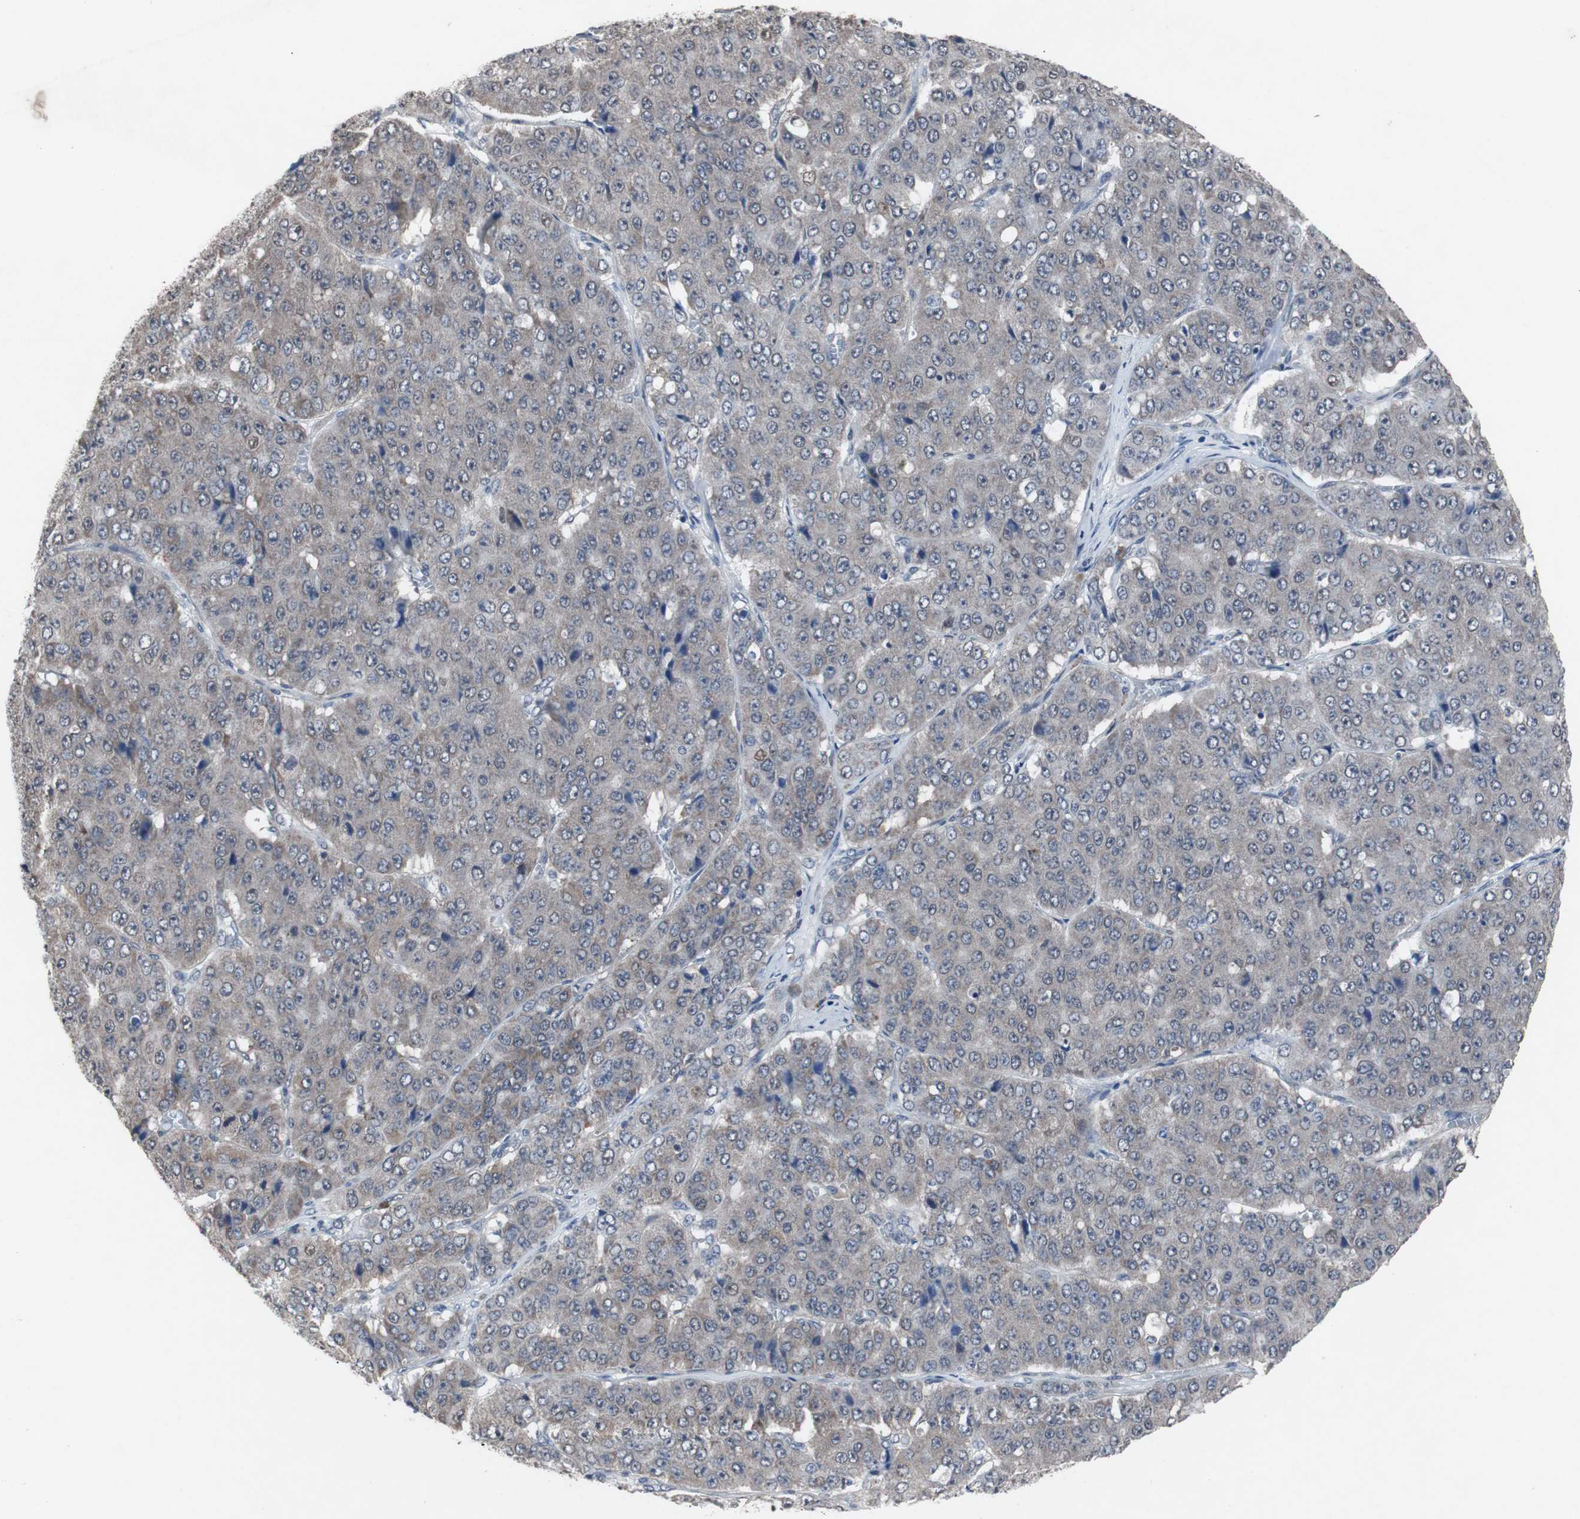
{"staining": {"intensity": "weak", "quantity": "<25%", "location": "cytoplasmic/membranous"}, "tissue": "pancreatic cancer", "cell_type": "Tumor cells", "image_type": "cancer", "snomed": [{"axis": "morphology", "description": "Adenocarcinoma, NOS"}, {"axis": "topography", "description": "Pancreas"}], "caption": "Immunohistochemistry photomicrograph of neoplastic tissue: human pancreatic cancer (adenocarcinoma) stained with DAB (3,3'-diaminobenzidine) shows no significant protein positivity in tumor cells. (DAB IHC with hematoxylin counter stain).", "gene": "RBM47", "patient": {"sex": "male", "age": 50}}